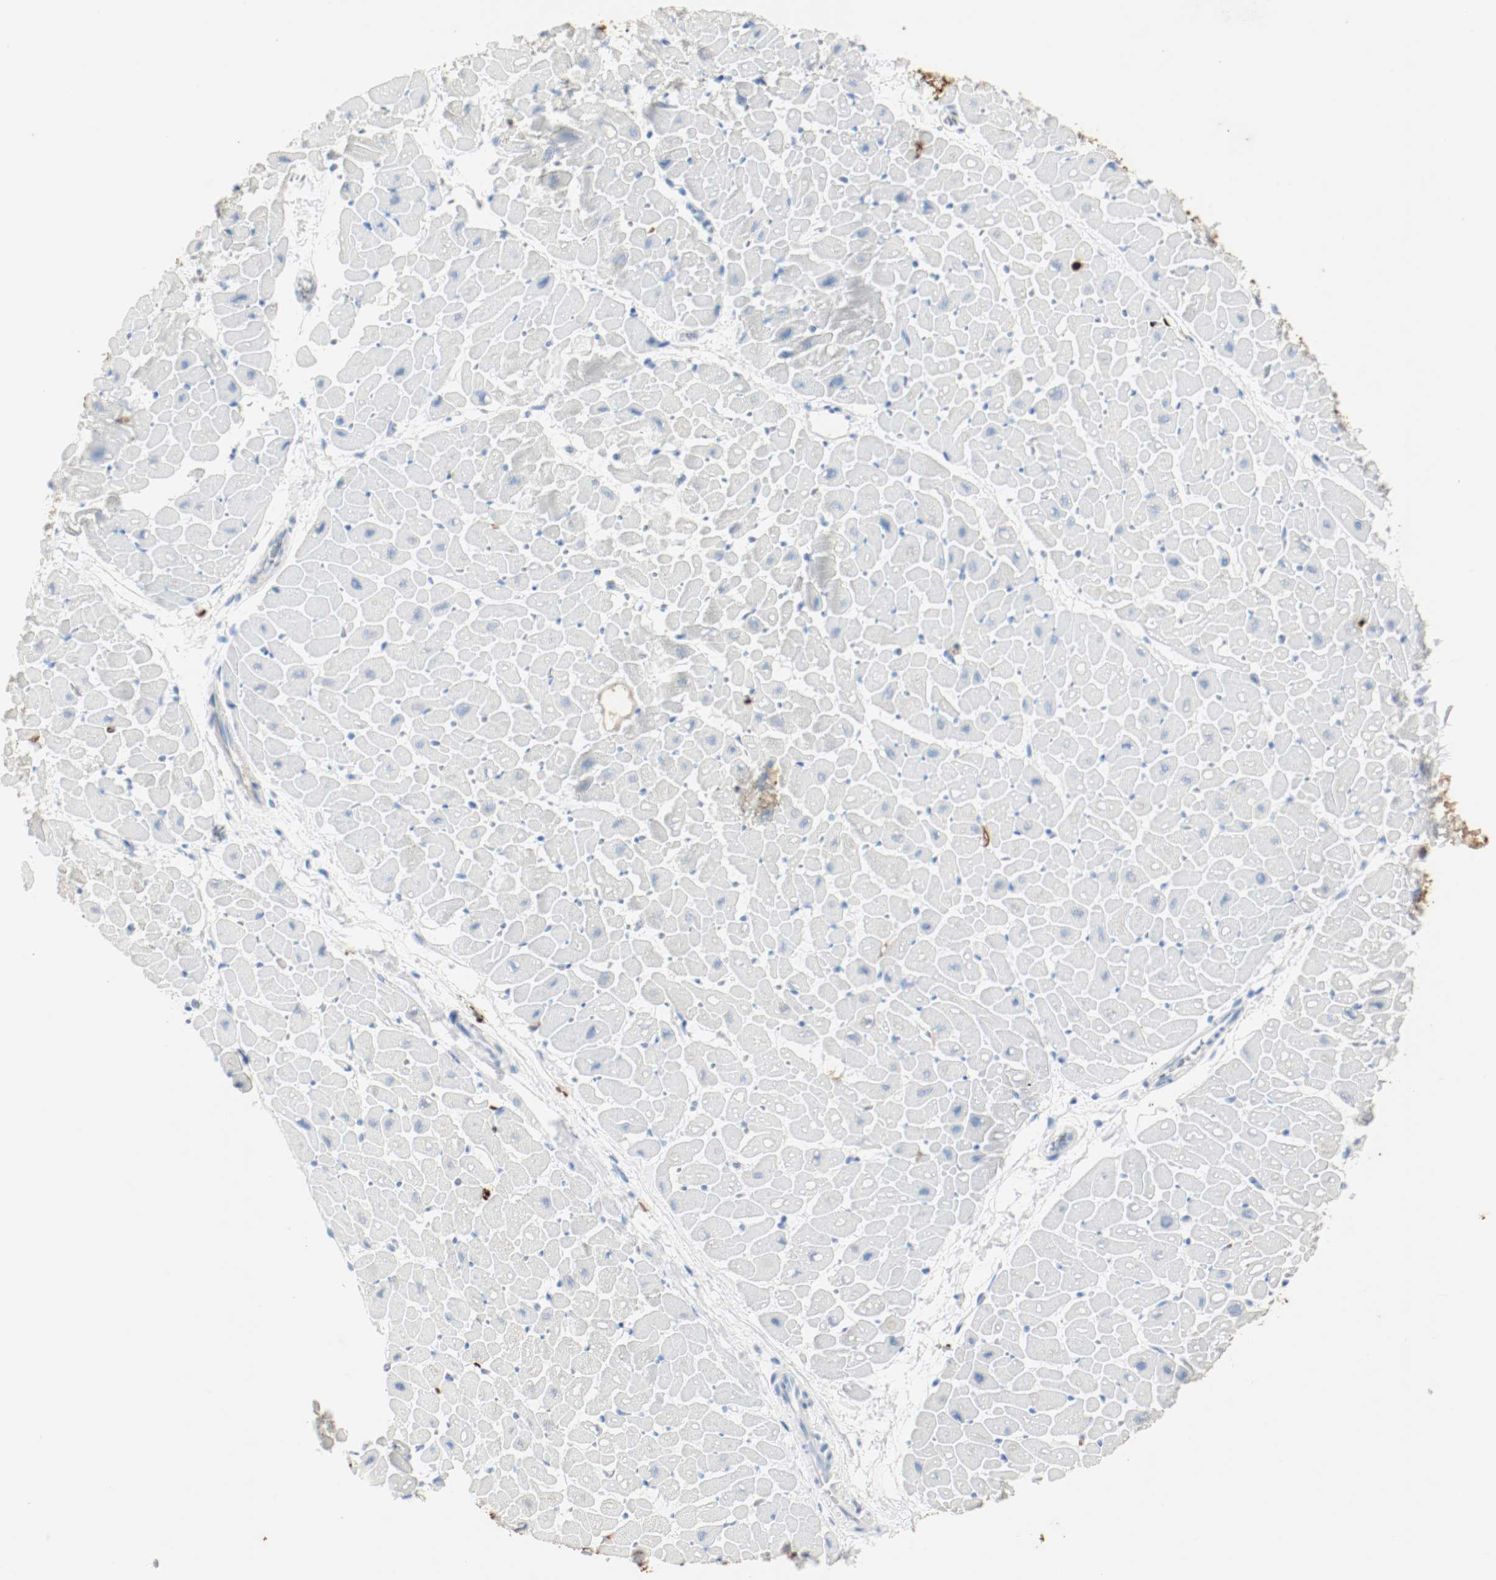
{"staining": {"intensity": "negative", "quantity": "none", "location": "none"}, "tissue": "heart muscle", "cell_type": "Cardiomyocytes", "image_type": "normal", "snomed": [{"axis": "morphology", "description": "Normal tissue, NOS"}, {"axis": "topography", "description": "Heart"}], "caption": "This is an immunohistochemistry micrograph of unremarkable human heart muscle. There is no staining in cardiomyocytes.", "gene": "S100A9", "patient": {"sex": "male", "age": 45}}